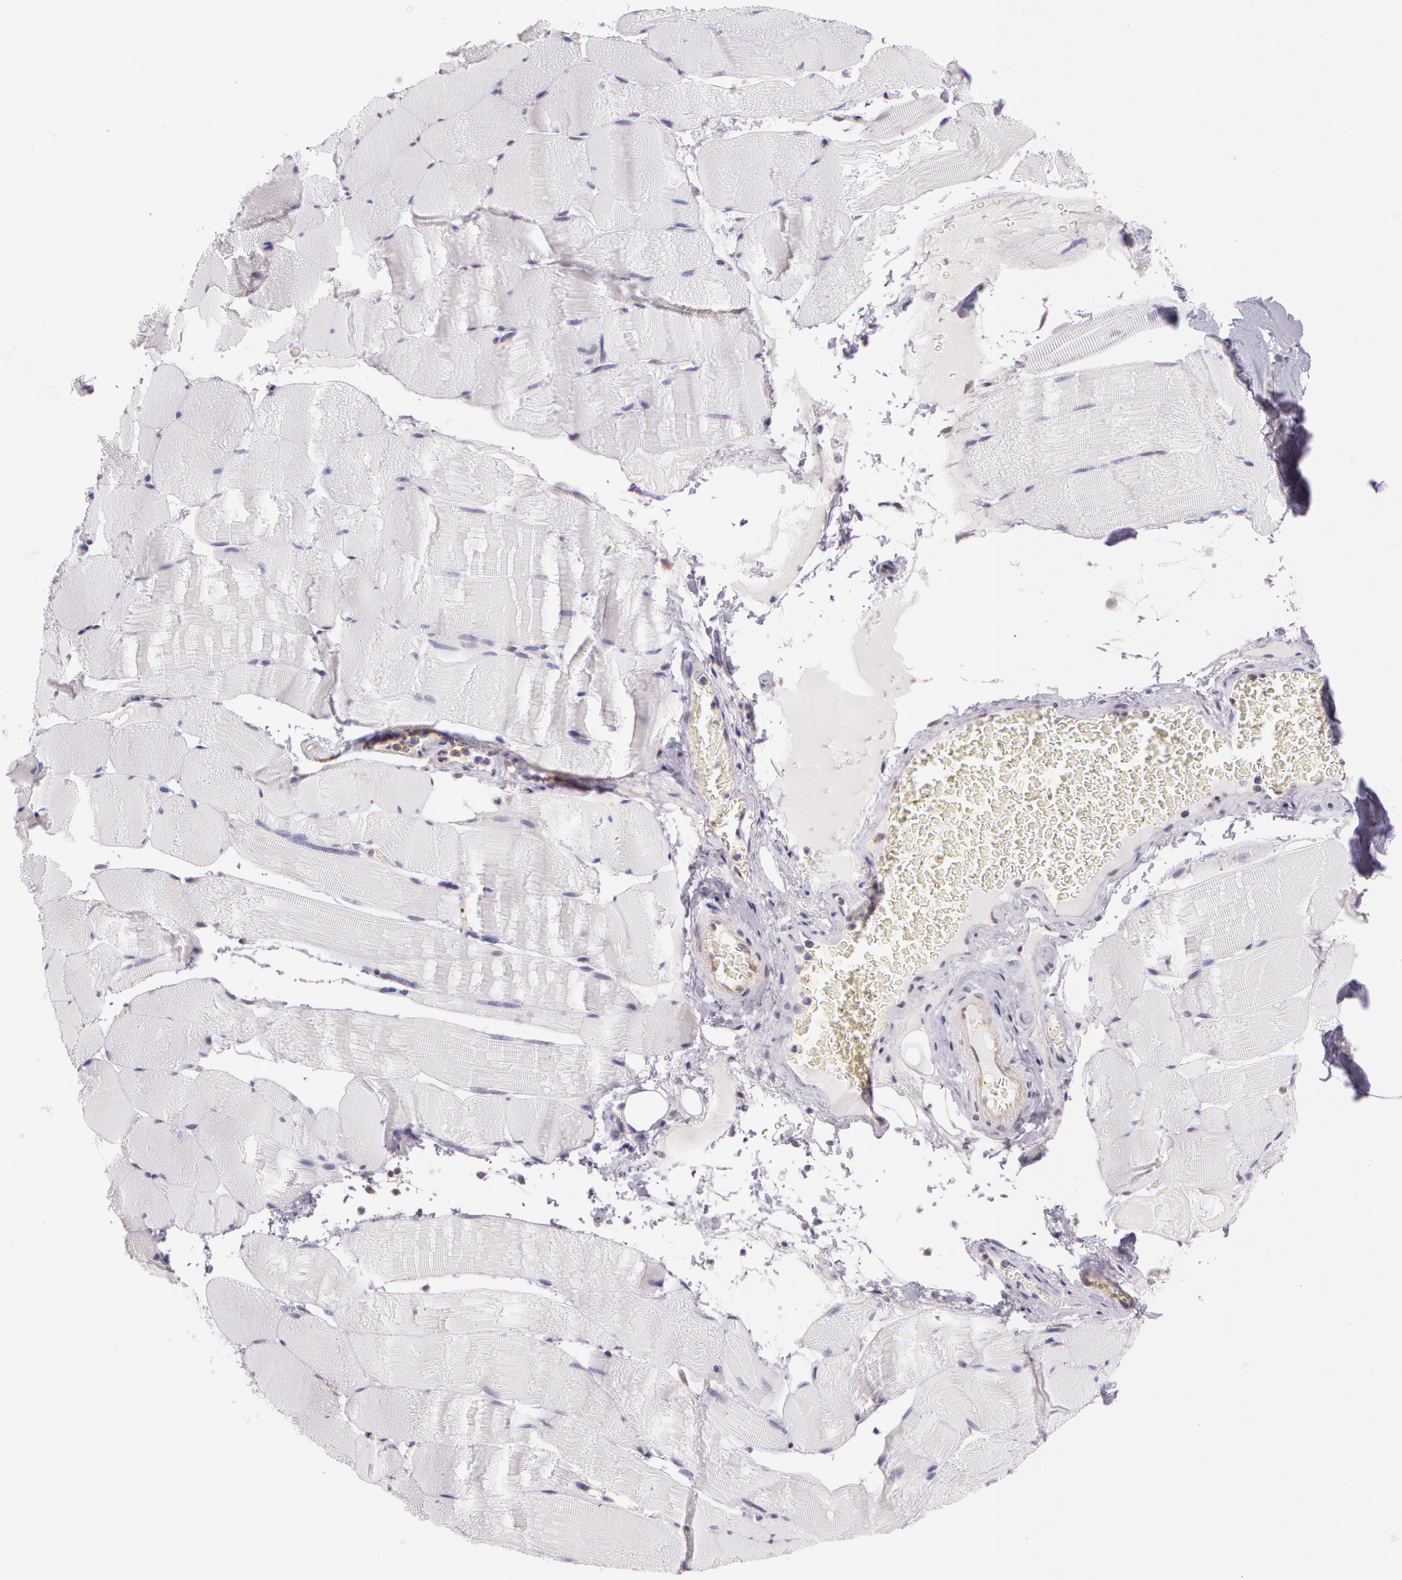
{"staining": {"intensity": "negative", "quantity": "none", "location": "none"}, "tissue": "skeletal muscle", "cell_type": "Myocytes", "image_type": "normal", "snomed": [{"axis": "morphology", "description": "Normal tissue, NOS"}, {"axis": "topography", "description": "Skeletal muscle"}], "caption": "Myocytes show no significant expression in unremarkable skeletal muscle. (Stains: DAB (3,3'-diaminobenzidine) IHC with hematoxylin counter stain, Microscopy: brightfield microscopy at high magnification).", "gene": "APP", "patient": {"sex": "male", "age": 62}}